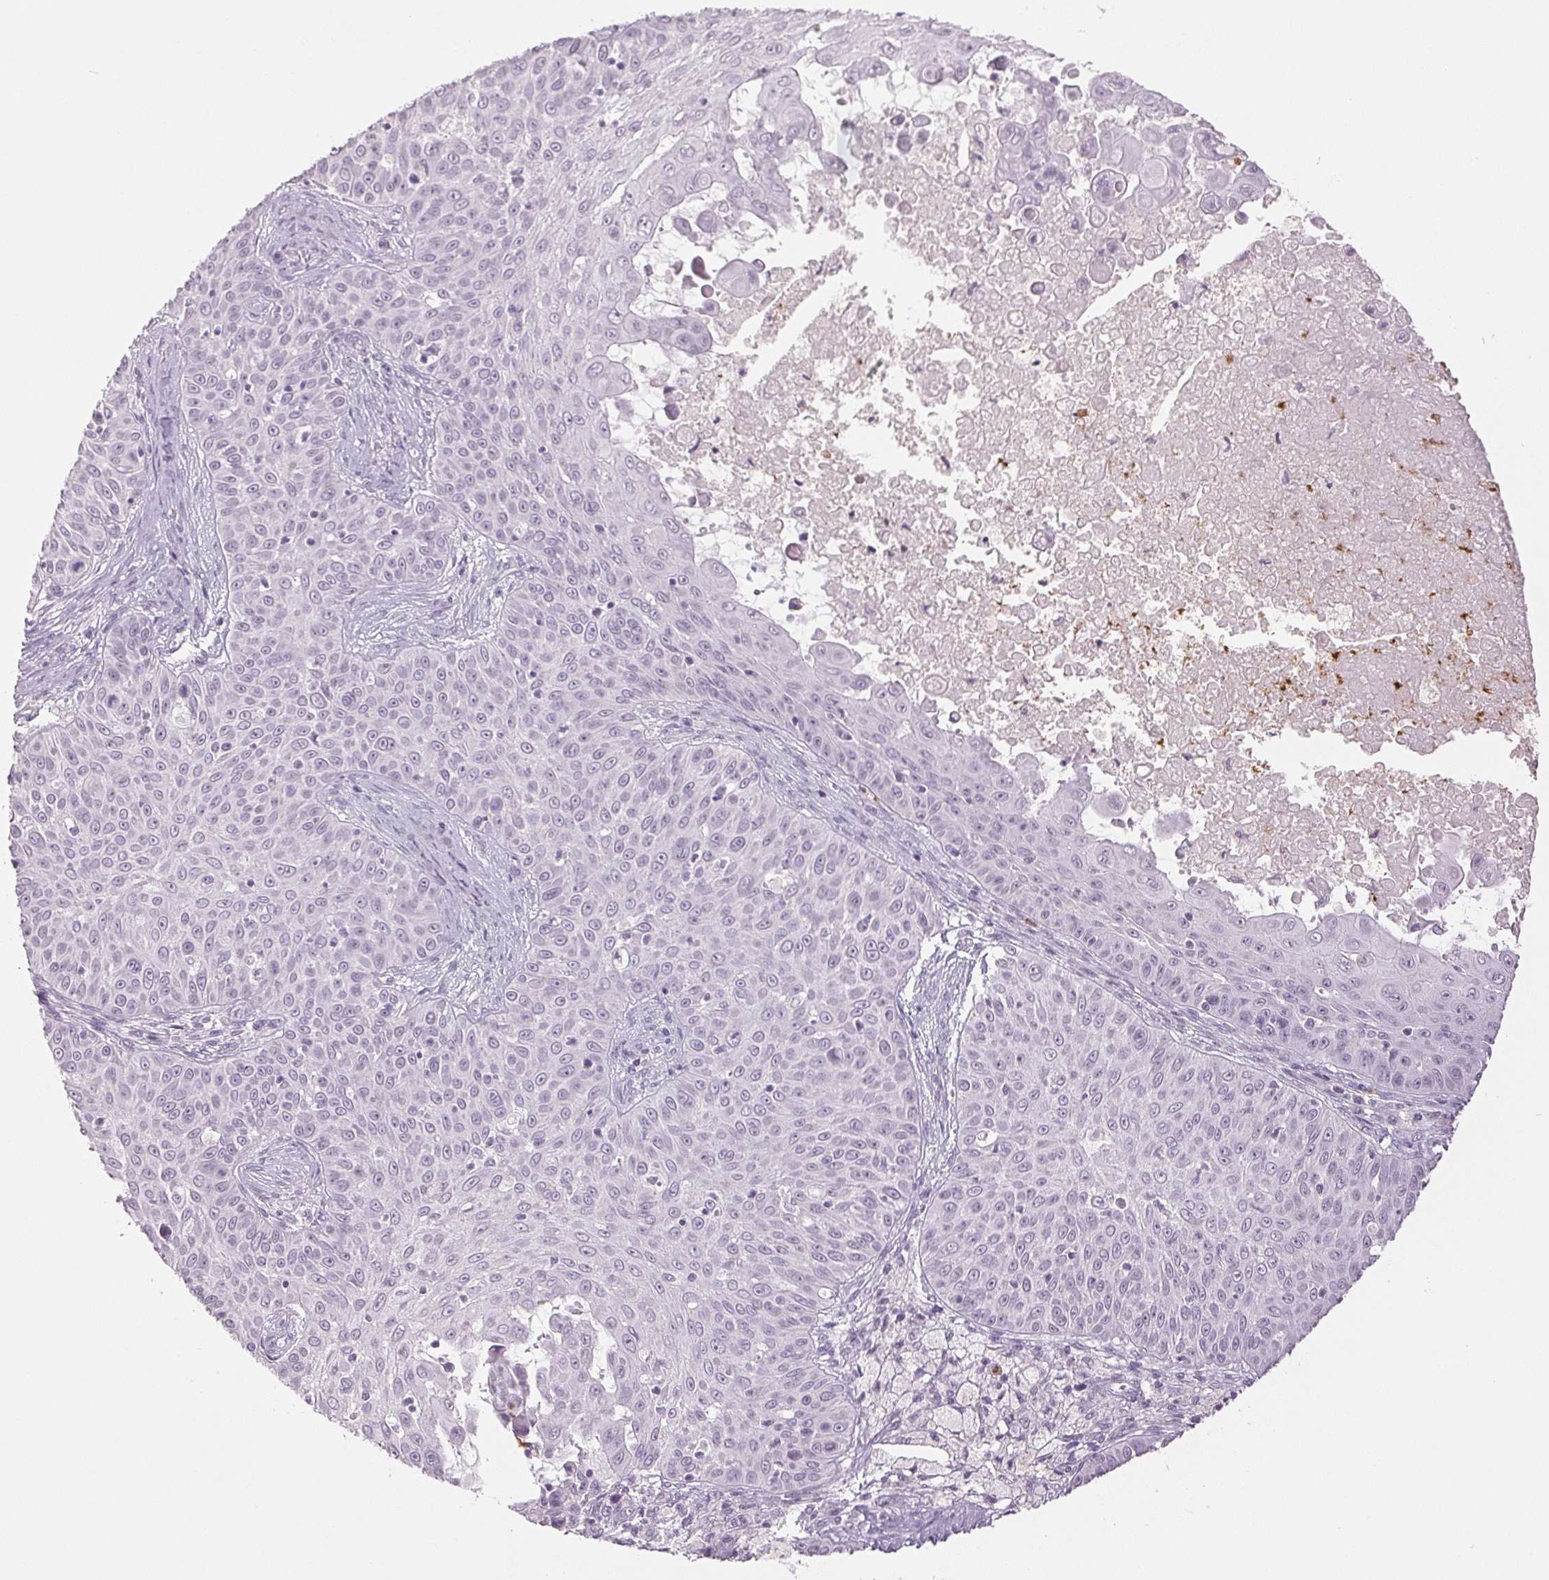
{"staining": {"intensity": "negative", "quantity": "none", "location": "none"}, "tissue": "skin cancer", "cell_type": "Tumor cells", "image_type": "cancer", "snomed": [{"axis": "morphology", "description": "Squamous cell carcinoma, NOS"}, {"axis": "topography", "description": "Skin"}], "caption": "Tumor cells are negative for protein expression in human squamous cell carcinoma (skin).", "gene": "LTF", "patient": {"sex": "male", "age": 82}}